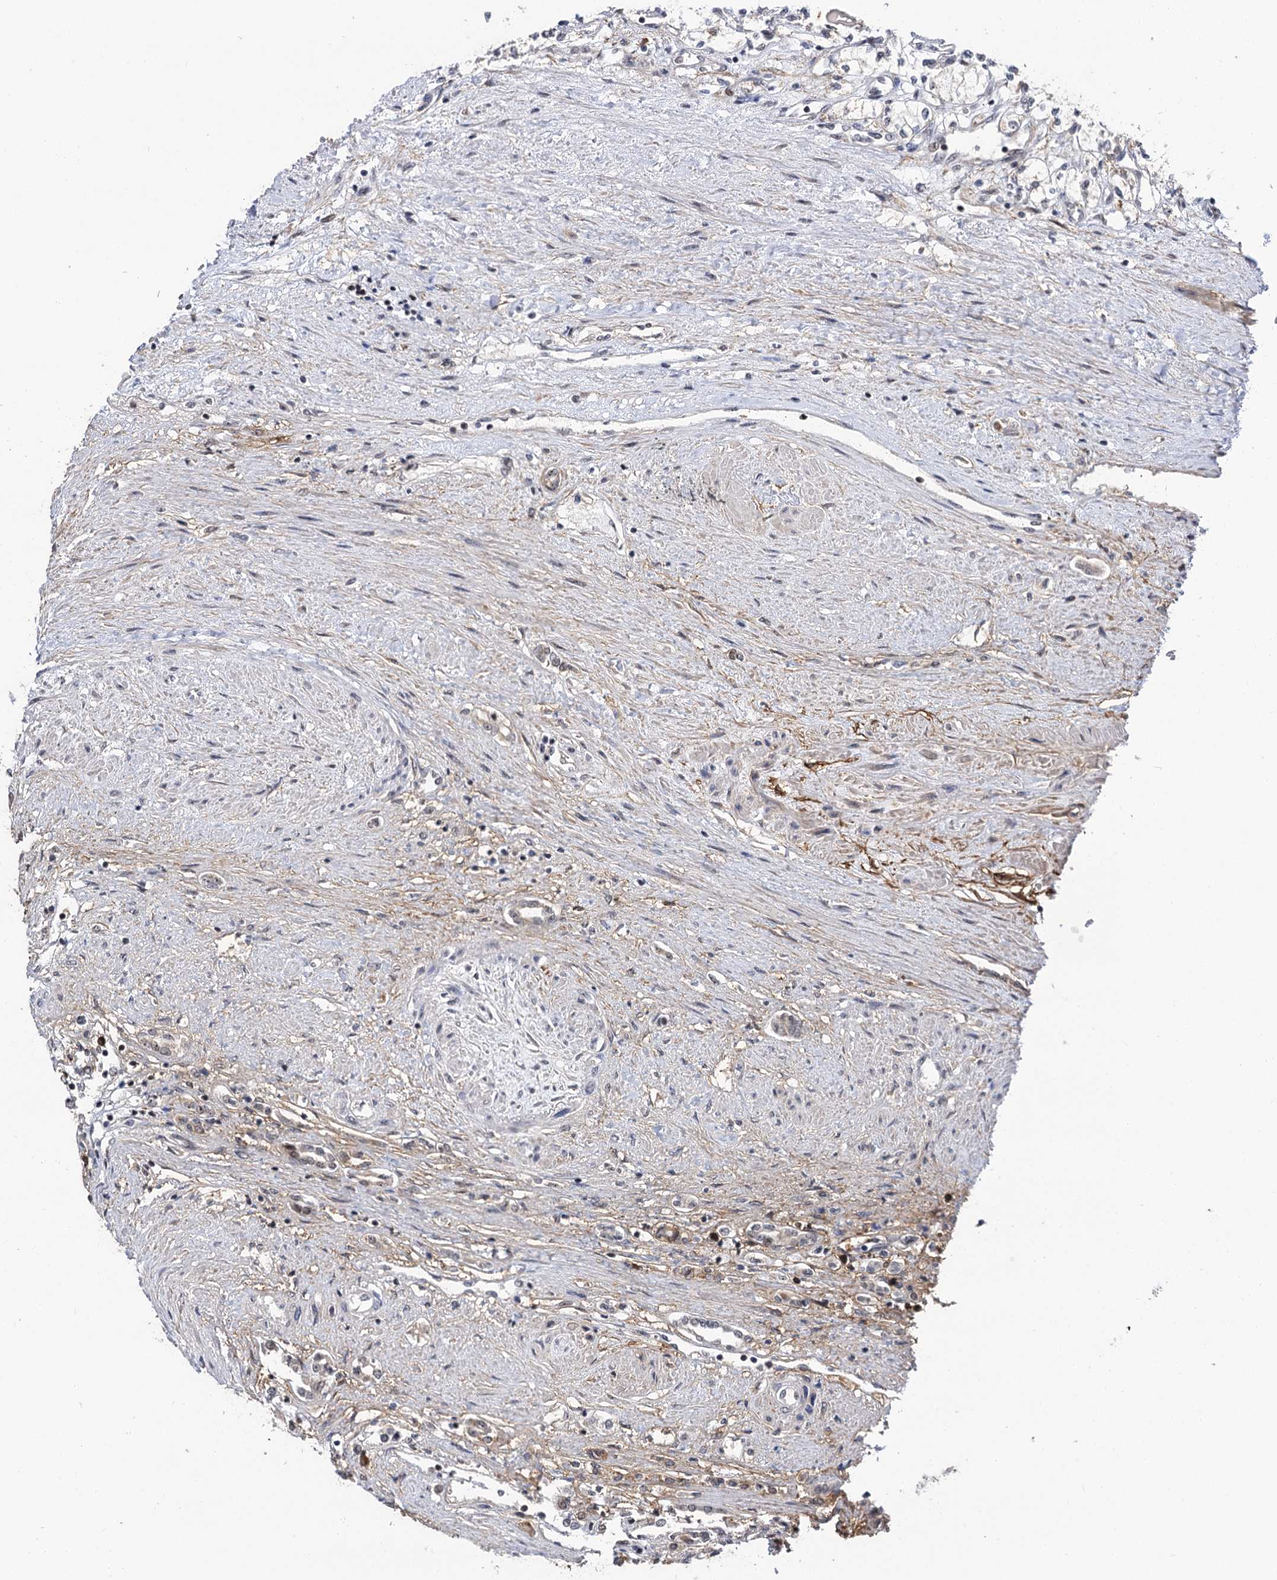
{"staining": {"intensity": "weak", "quantity": "<25%", "location": "cytoplasmic/membranous"}, "tissue": "renal cancer", "cell_type": "Tumor cells", "image_type": "cancer", "snomed": [{"axis": "morphology", "description": "Adenocarcinoma, NOS"}, {"axis": "topography", "description": "Kidney"}], "caption": "Micrograph shows no significant protein positivity in tumor cells of adenocarcinoma (renal).", "gene": "SUPT20H", "patient": {"sex": "male", "age": 59}}